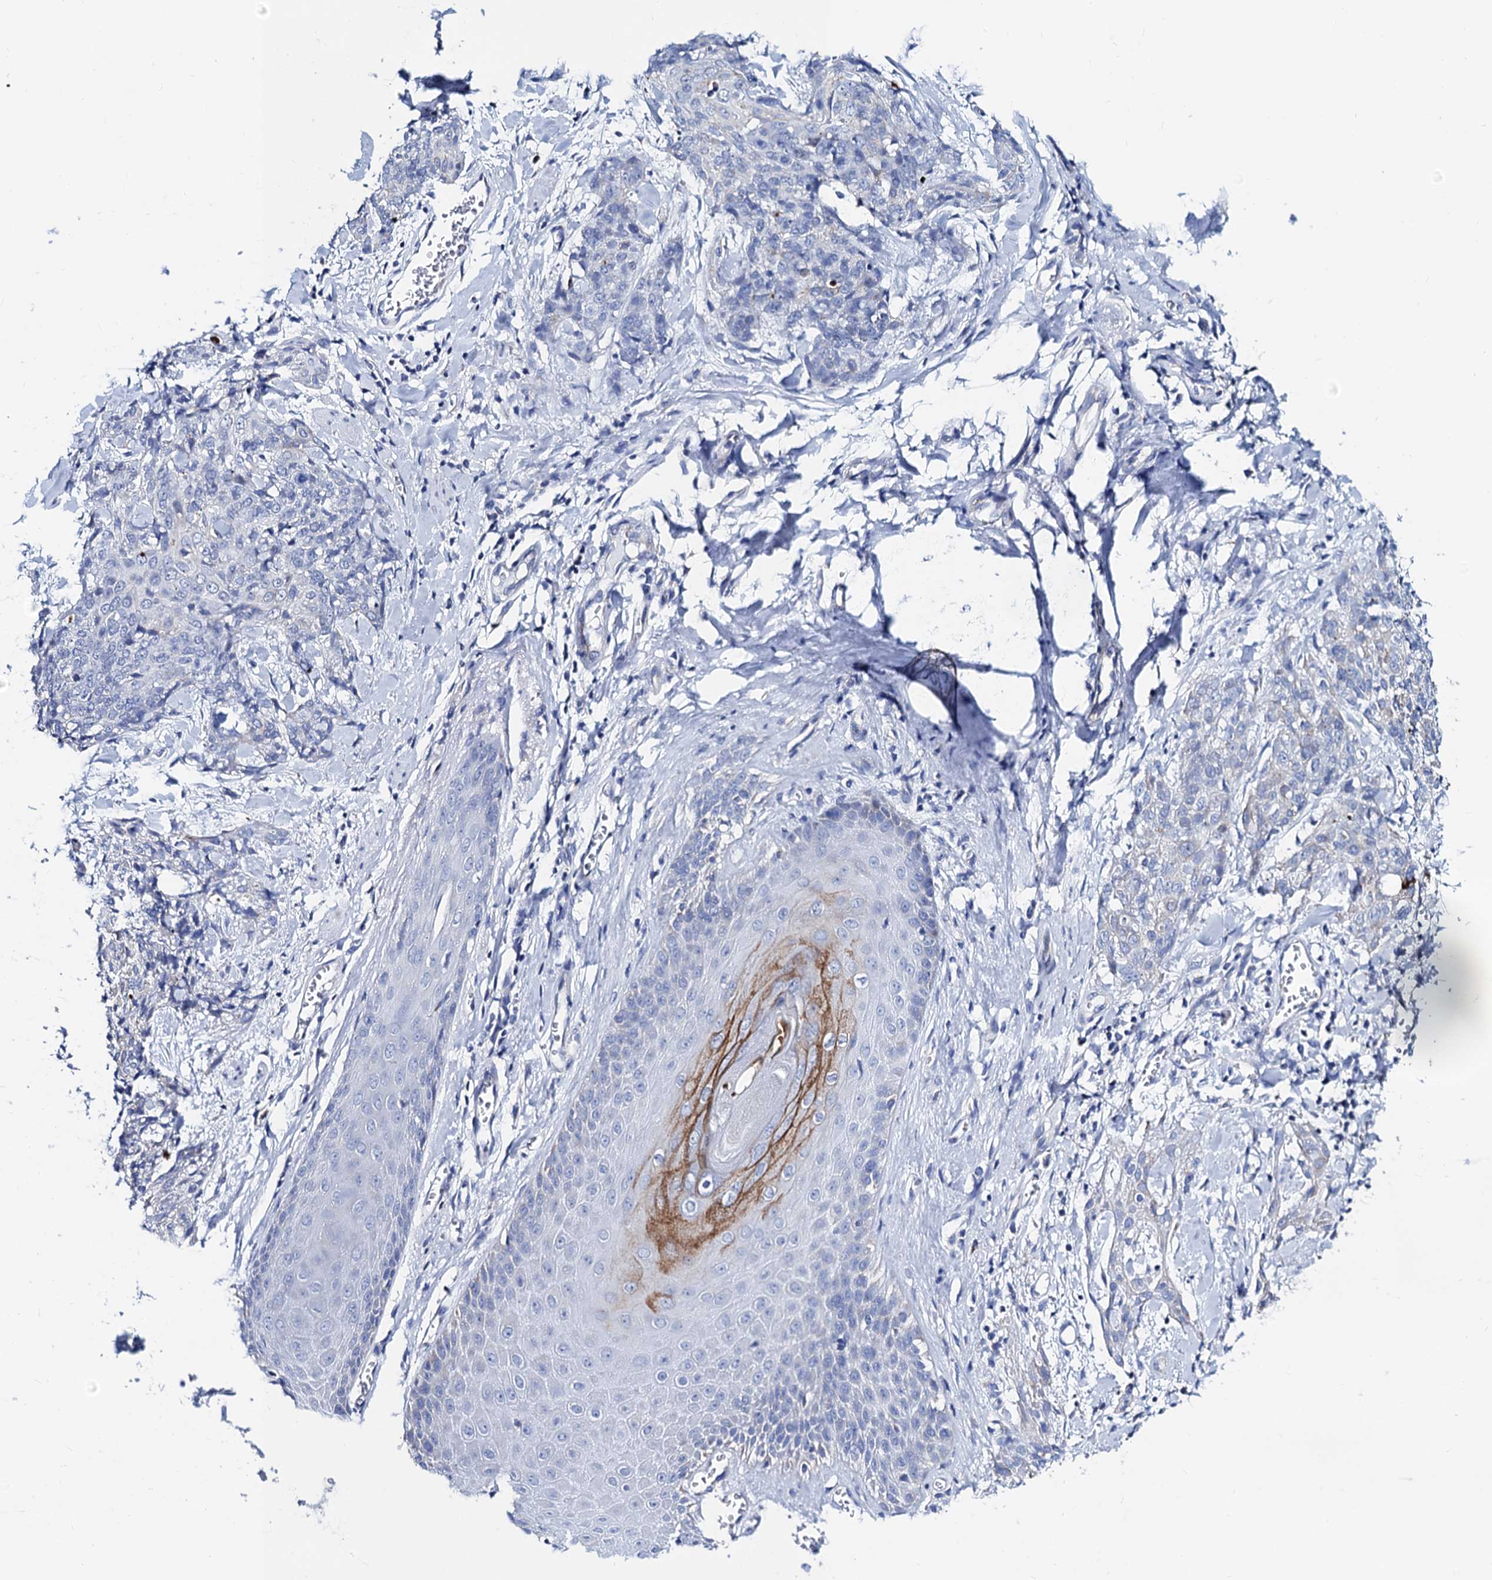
{"staining": {"intensity": "negative", "quantity": "none", "location": "none"}, "tissue": "skin cancer", "cell_type": "Tumor cells", "image_type": "cancer", "snomed": [{"axis": "morphology", "description": "Squamous cell carcinoma, NOS"}, {"axis": "topography", "description": "Skin"}, {"axis": "topography", "description": "Vulva"}], "caption": "Immunohistochemistry of human skin cancer demonstrates no positivity in tumor cells. (DAB (3,3'-diaminobenzidine) immunohistochemistry (IHC) with hematoxylin counter stain).", "gene": "ACADSB", "patient": {"sex": "female", "age": 85}}